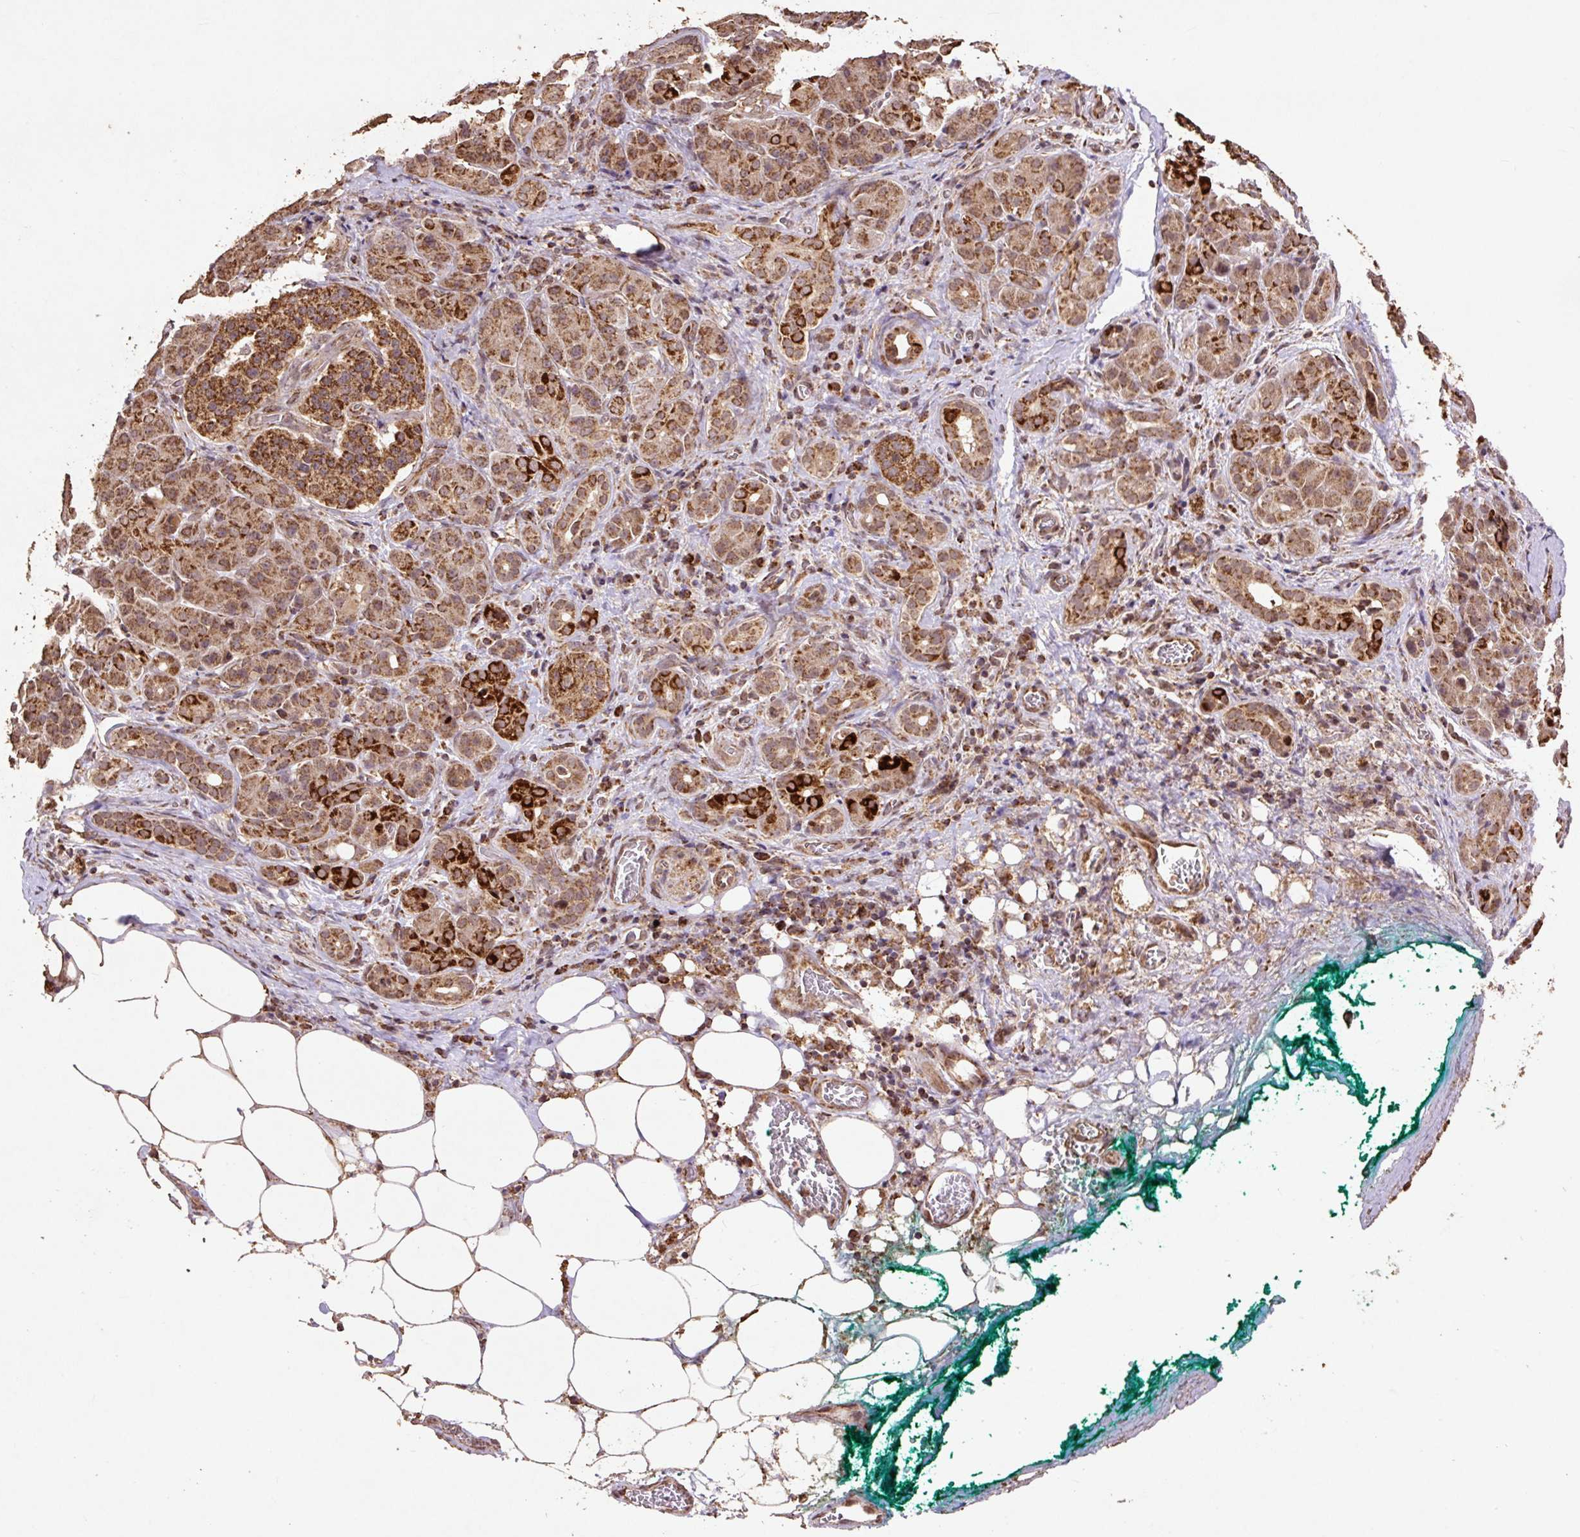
{"staining": {"intensity": "strong", "quantity": ">75%", "location": "cytoplasmic/membranous"}, "tissue": "pancreatic cancer", "cell_type": "Tumor cells", "image_type": "cancer", "snomed": [{"axis": "morphology", "description": "Adenocarcinoma, NOS"}, {"axis": "topography", "description": "Pancreas"}], "caption": "This image displays IHC staining of human pancreatic adenocarcinoma, with high strong cytoplasmic/membranous expression in approximately >75% of tumor cells.", "gene": "ATP5F1A", "patient": {"sex": "male", "age": 78}}